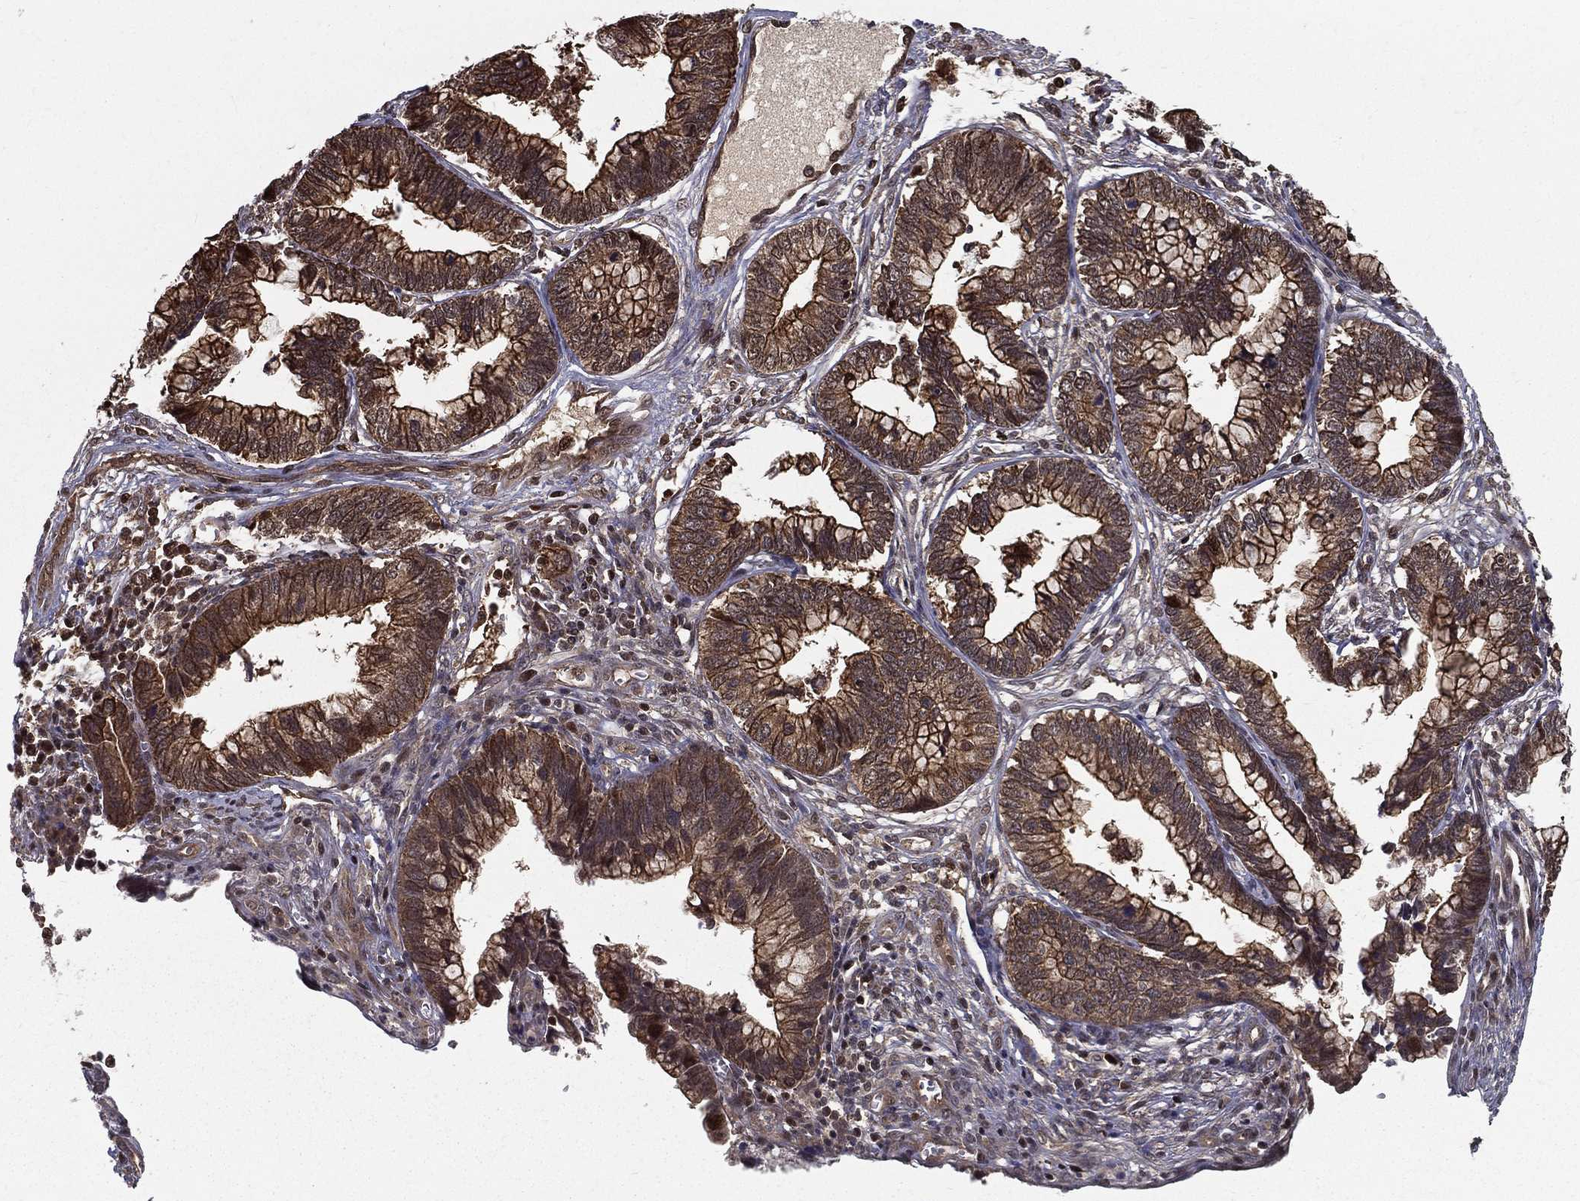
{"staining": {"intensity": "strong", "quantity": ">75%", "location": "cytoplasmic/membranous"}, "tissue": "cervical cancer", "cell_type": "Tumor cells", "image_type": "cancer", "snomed": [{"axis": "morphology", "description": "Adenocarcinoma, NOS"}, {"axis": "topography", "description": "Cervix"}], "caption": "Cervical adenocarcinoma stained with DAB (3,3'-diaminobenzidine) immunohistochemistry (IHC) displays high levels of strong cytoplasmic/membranous positivity in about >75% of tumor cells. The protein of interest is stained brown, and the nuclei are stained in blue (DAB IHC with brightfield microscopy, high magnification).", "gene": "SLC6A6", "patient": {"sex": "female", "age": 44}}